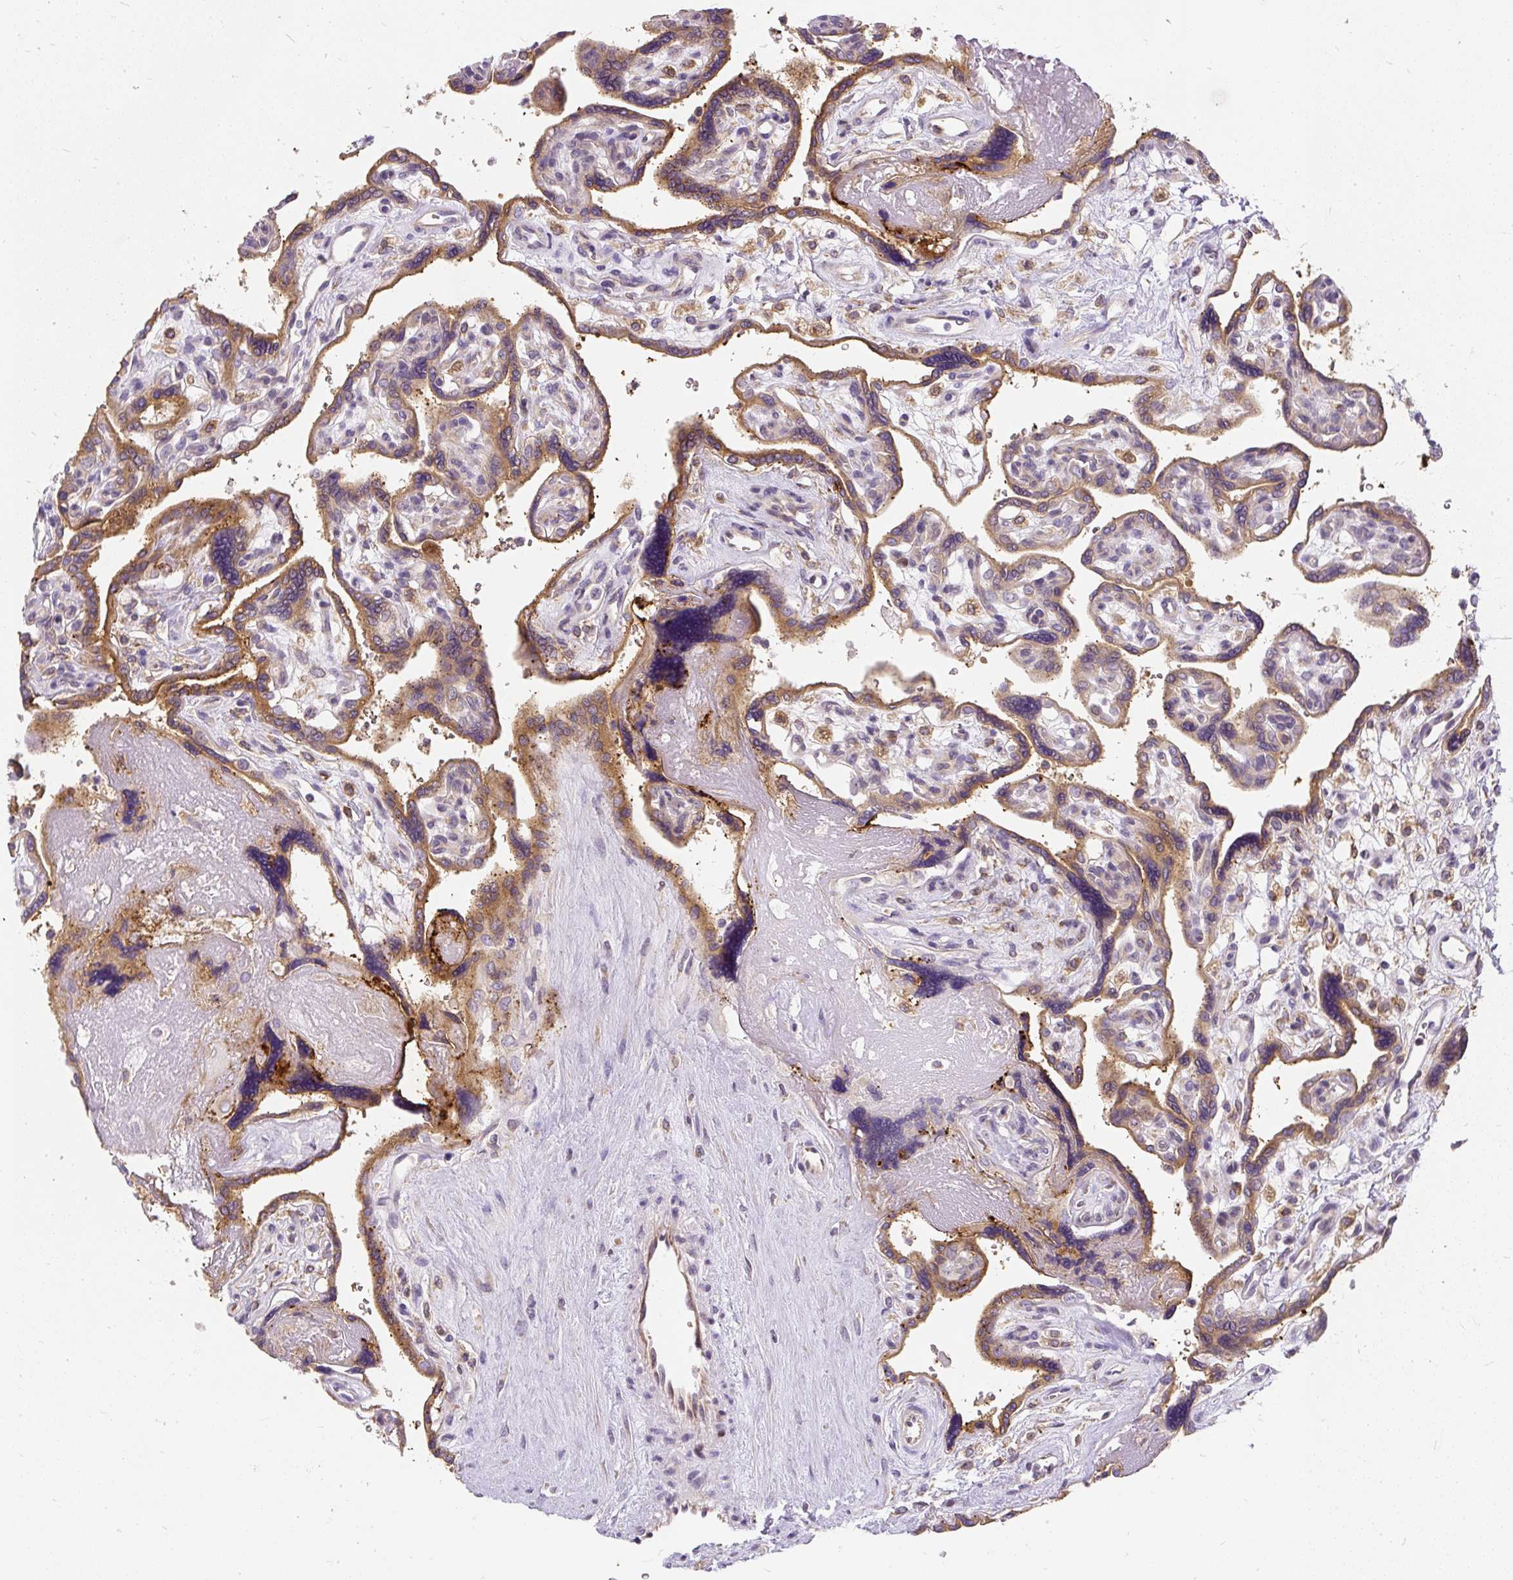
{"staining": {"intensity": "moderate", "quantity": ">75%", "location": "cytoplasmic/membranous"}, "tissue": "placenta", "cell_type": "Decidual cells", "image_type": "normal", "snomed": [{"axis": "morphology", "description": "Normal tissue, NOS"}, {"axis": "topography", "description": "Placenta"}], "caption": "The photomicrograph demonstrates staining of benign placenta, revealing moderate cytoplasmic/membranous protein expression (brown color) within decidual cells. (IHC, brightfield microscopy, high magnification).", "gene": "CYP20A1", "patient": {"sex": "female", "age": 39}}